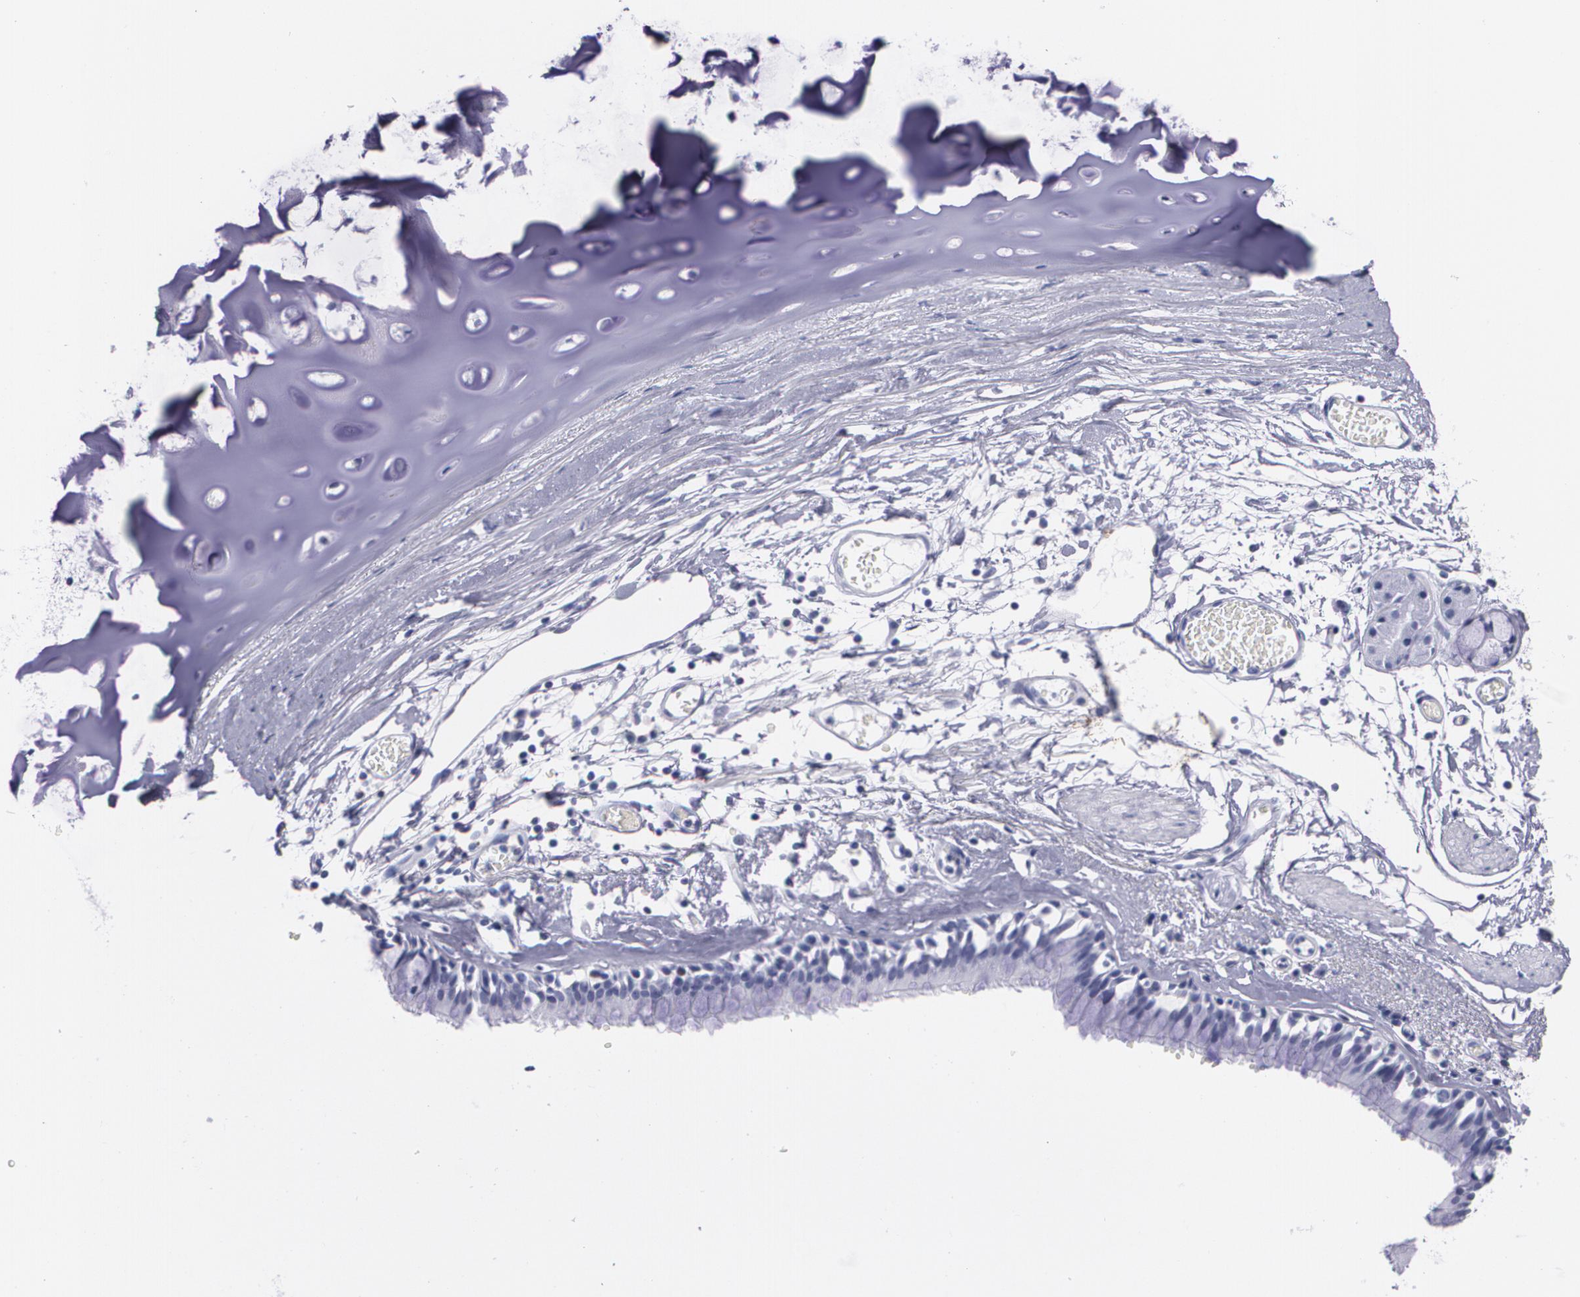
{"staining": {"intensity": "negative", "quantity": "none", "location": "none"}, "tissue": "bronchus", "cell_type": "Respiratory epithelial cells", "image_type": "normal", "snomed": [{"axis": "morphology", "description": "Normal tissue, NOS"}, {"axis": "topography", "description": "Bronchus"}, {"axis": "topography", "description": "Lung"}], "caption": "DAB immunohistochemical staining of benign human bronchus displays no significant staining in respiratory epithelial cells. The staining was performed using DAB (3,3'-diaminobenzidine) to visualize the protein expression in brown, while the nuclei were stained in blue with hematoxylin (Magnification: 20x).", "gene": "TP53", "patient": {"sex": "female", "age": 56}}